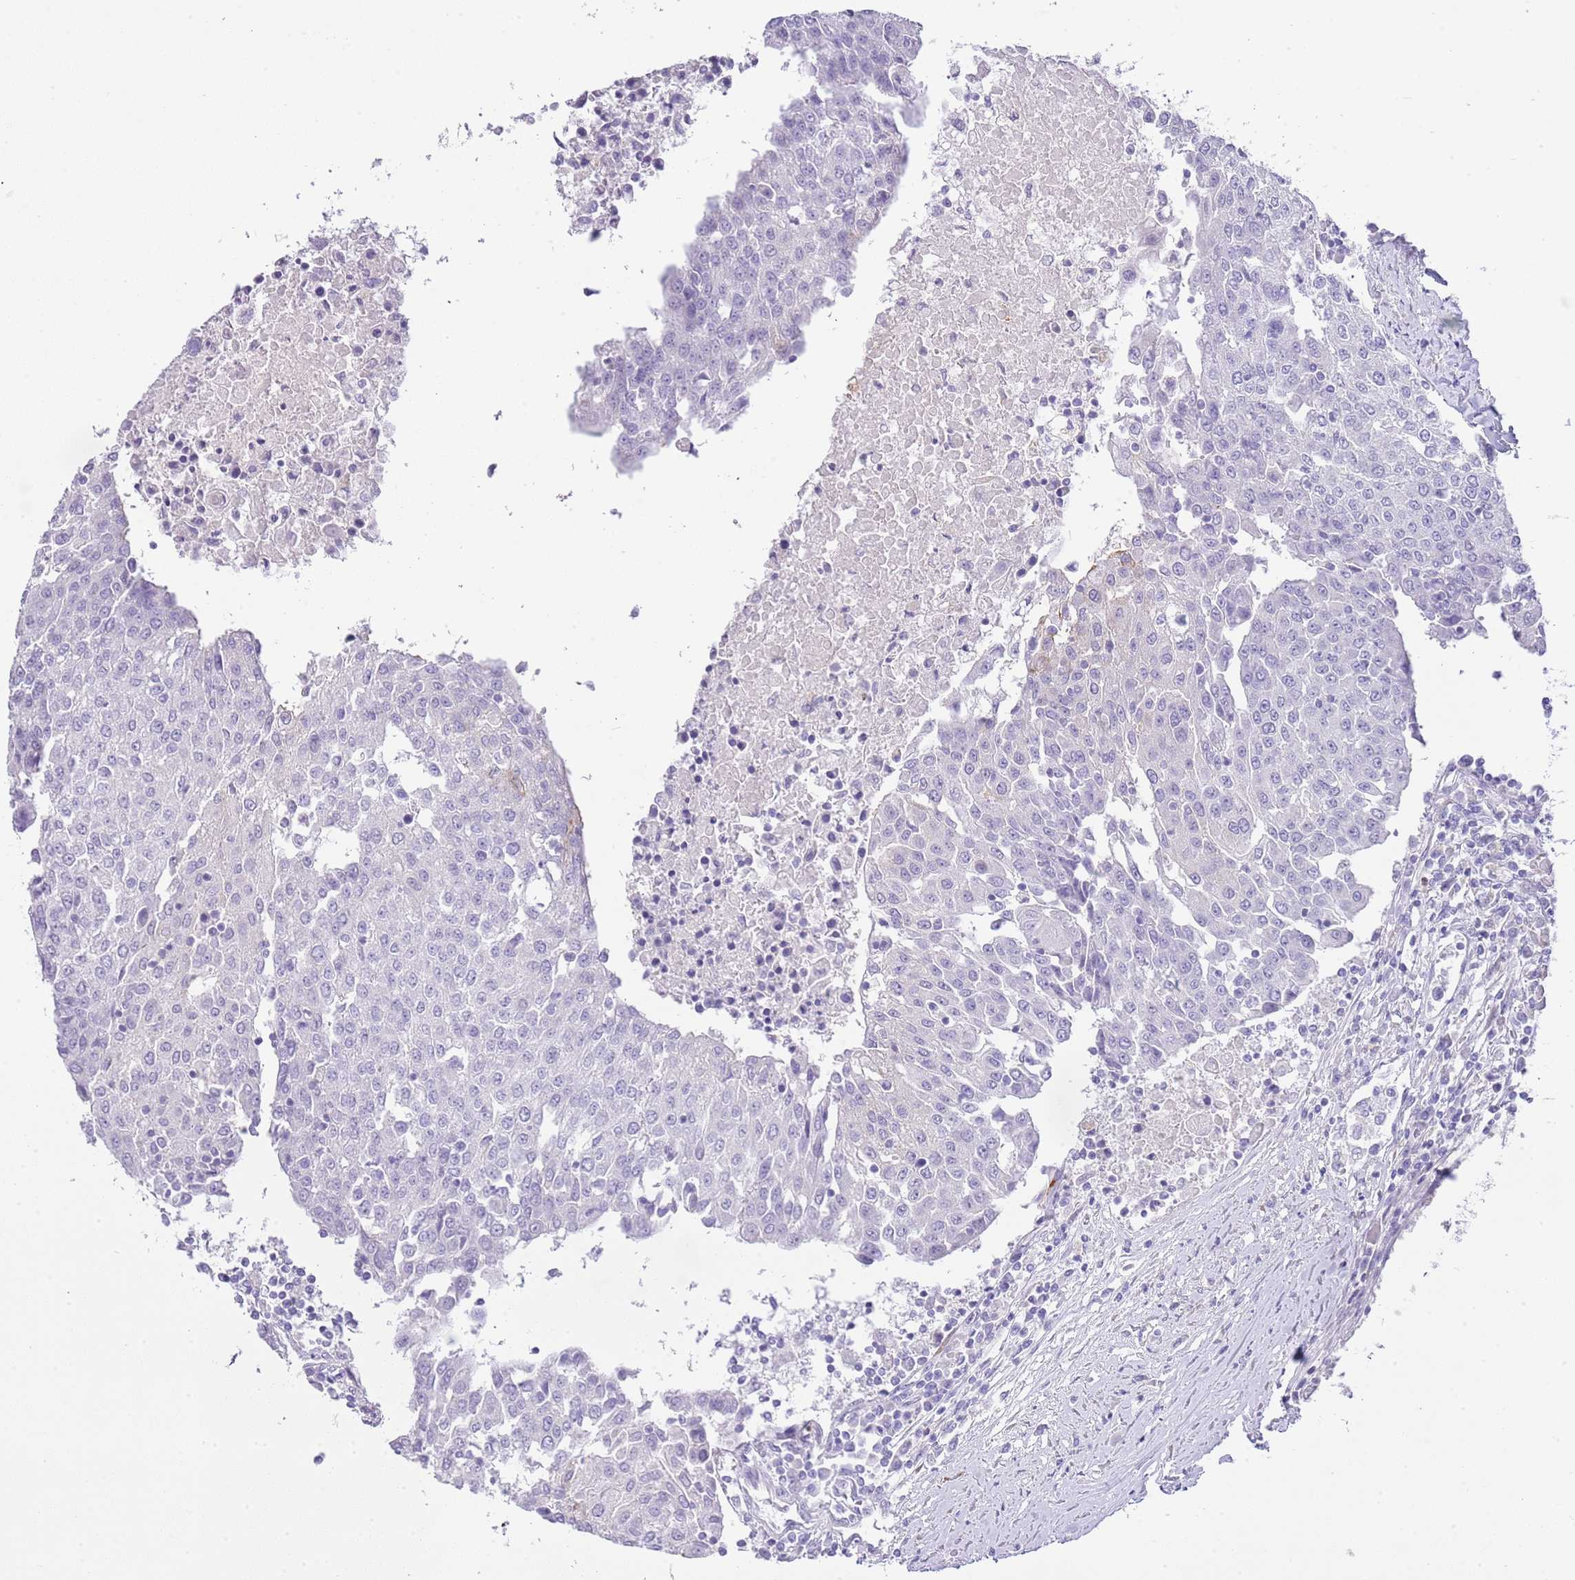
{"staining": {"intensity": "negative", "quantity": "none", "location": "none"}, "tissue": "urothelial cancer", "cell_type": "Tumor cells", "image_type": "cancer", "snomed": [{"axis": "morphology", "description": "Urothelial carcinoma, High grade"}, {"axis": "topography", "description": "Urinary bladder"}], "caption": "Tumor cells show no significant staining in high-grade urothelial carcinoma.", "gene": "OR2Z1", "patient": {"sex": "female", "age": 85}}